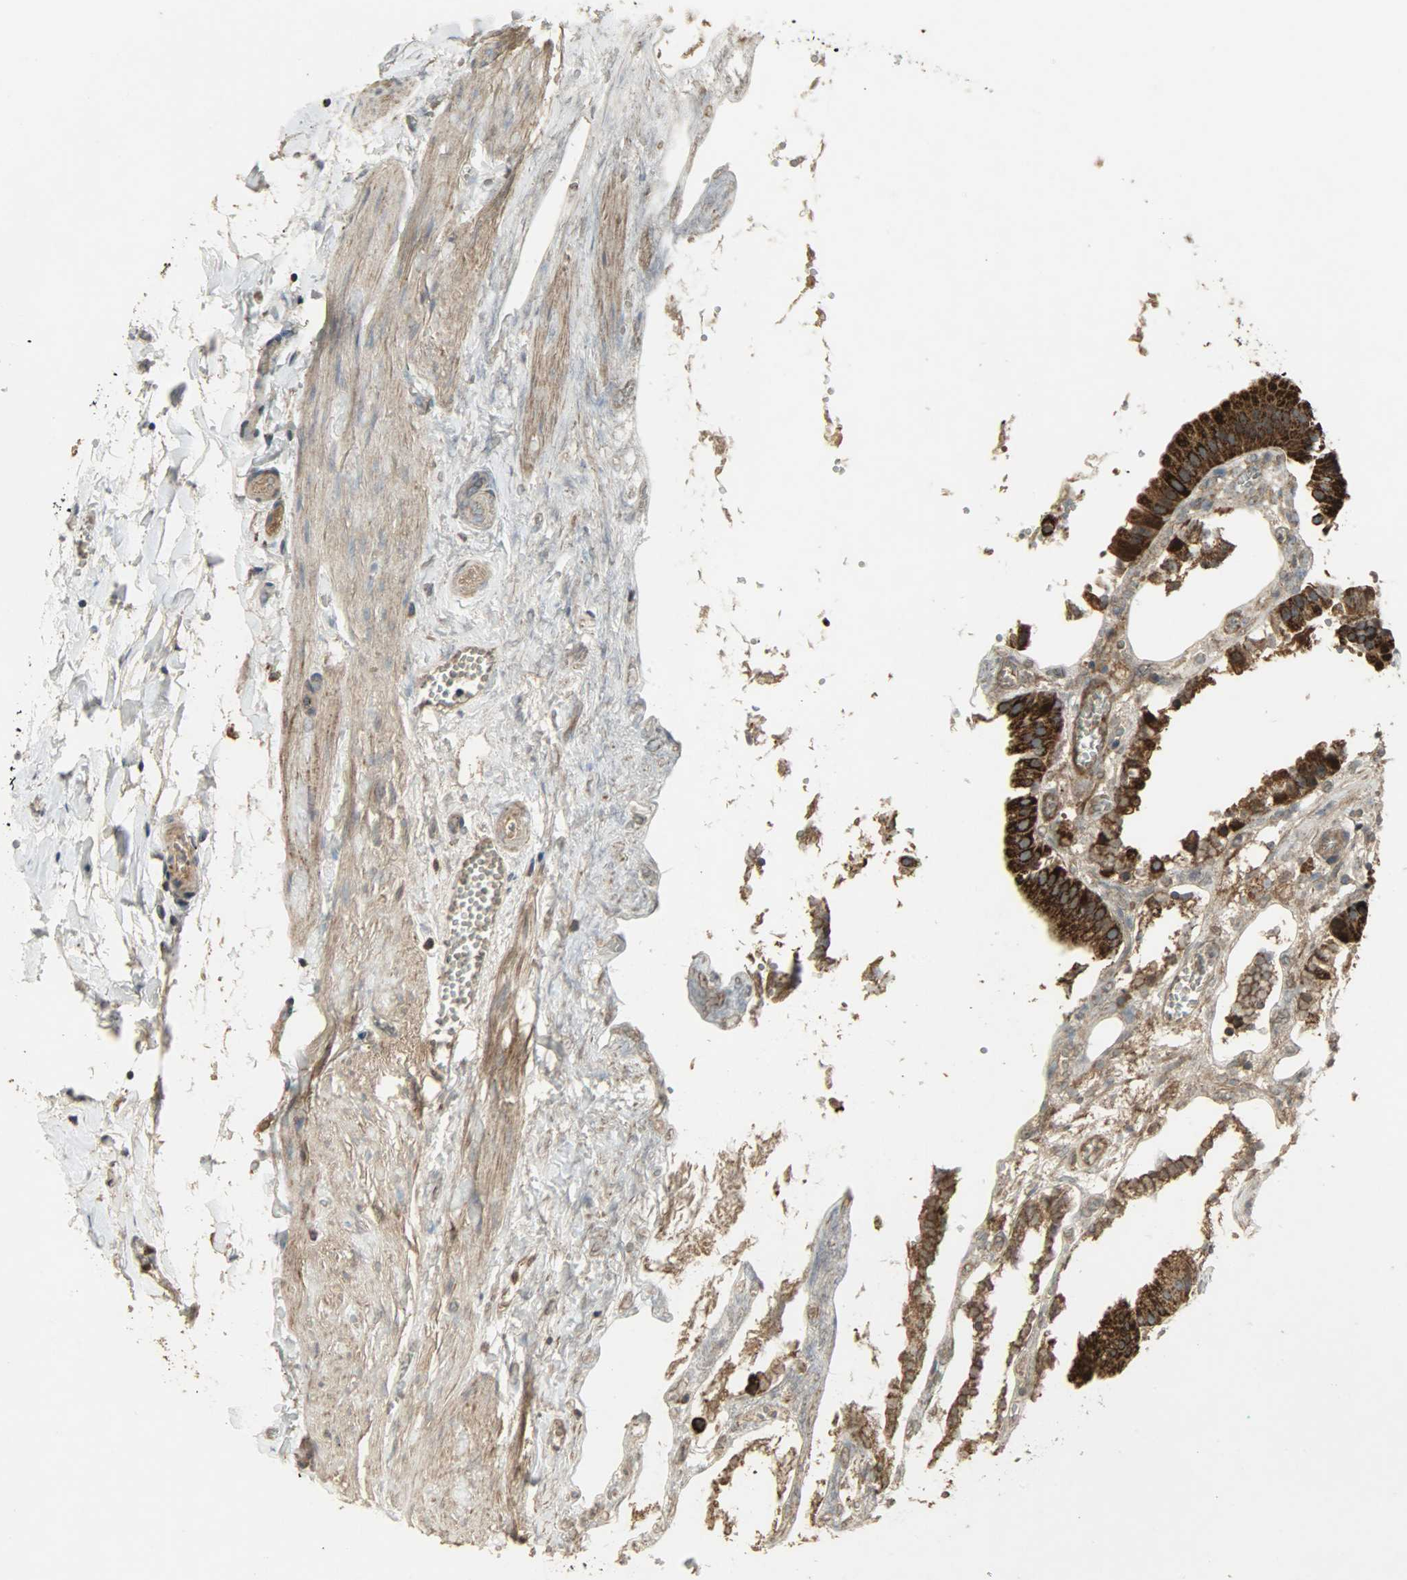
{"staining": {"intensity": "strong", "quantity": ">75%", "location": "cytoplasmic/membranous"}, "tissue": "gallbladder", "cell_type": "Glandular cells", "image_type": "normal", "snomed": [{"axis": "morphology", "description": "Normal tissue, NOS"}, {"axis": "topography", "description": "Gallbladder"}], "caption": "Strong cytoplasmic/membranous expression is seen in about >75% of glandular cells in benign gallbladder.", "gene": "AMT", "patient": {"sex": "female", "age": 63}}